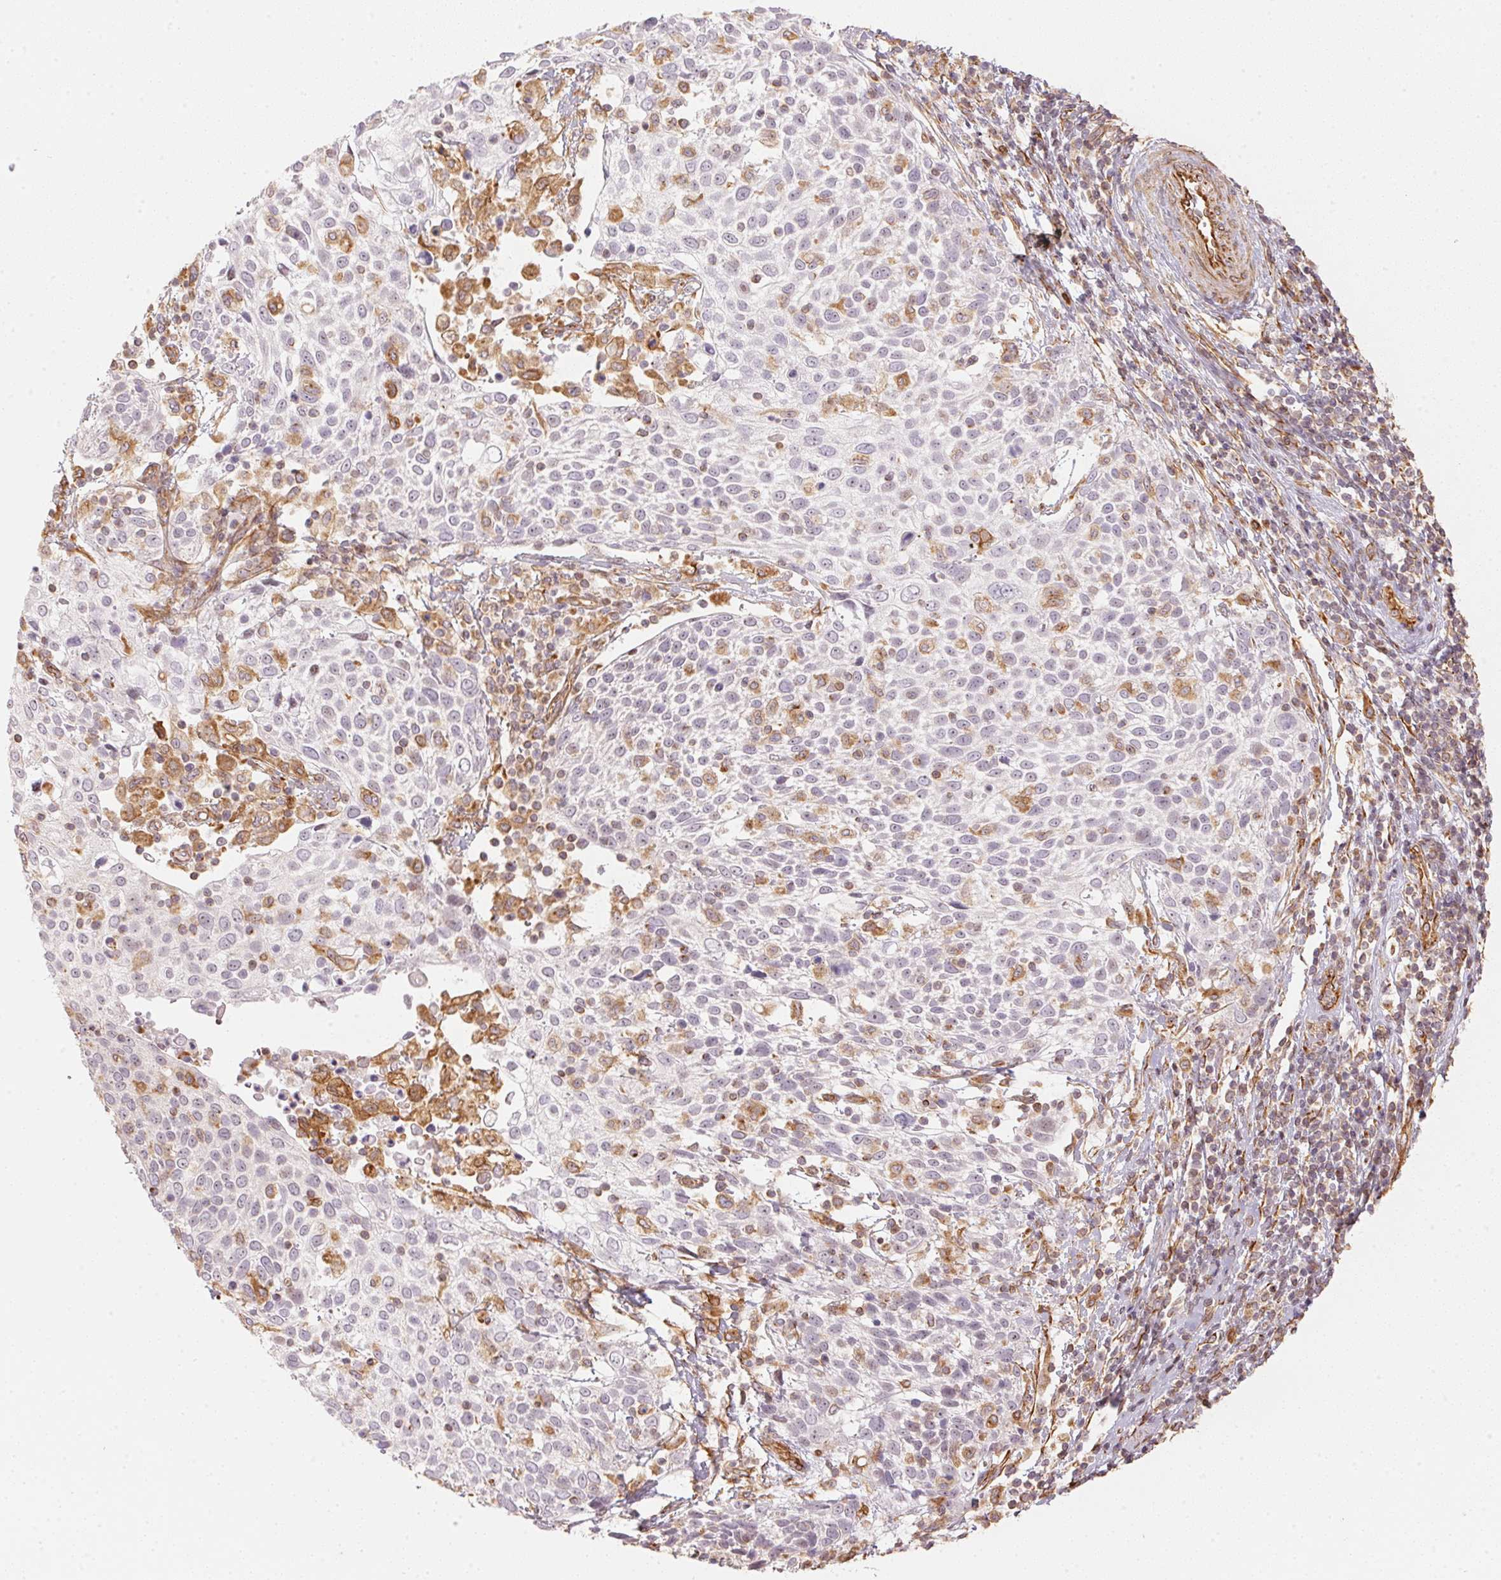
{"staining": {"intensity": "negative", "quantity": "none", "location": "none"}, "tissue": "cervical cancer", "cell_type": "Tumor cells", "image_type": "cancer", "snomed": [{"axis": "morphology", "description": "Squamous cell carcinoma, NOS"}, {"axis": "topography", "description": "Cervix"}], "caption": "A high-resolution image shows immunohistochemistry (IHC) staining of cervical cancer (squamous cell carcinoma), which reveals no significant expression in tumor cells.", "gene": "FOXR2", "patient": {"sex": "female", "age": 61}}